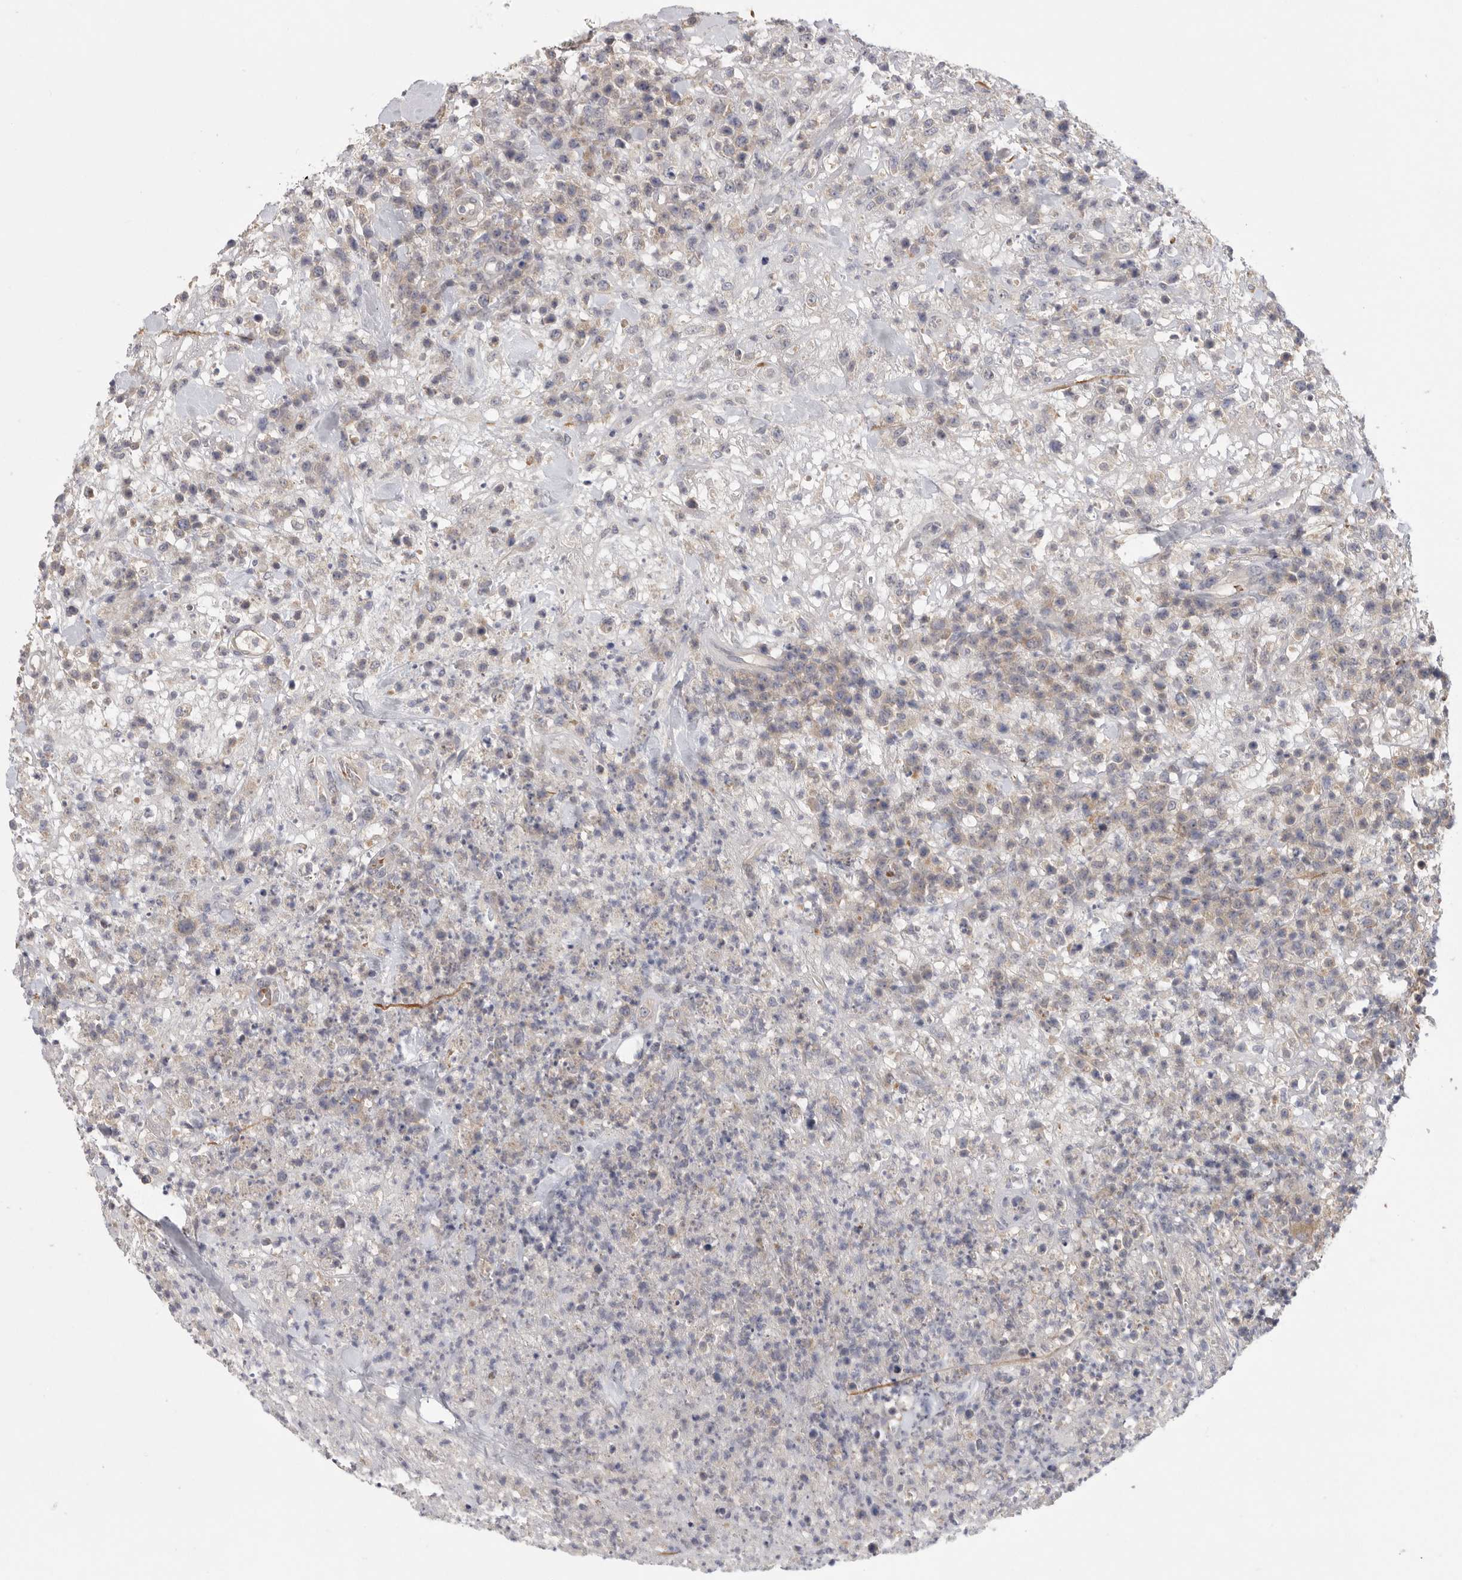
{"staining": {"intensity": "weak", "quantity": "<25%", "location": "cytoplasmic/membranous"}, "tissue": "lymphoma", "cell_type": "Tumor cells", "image_type": "cancer", "snomed": [{"axis": "morphology", "description": "Malignant lymphoma, non-Hodgkin's type, High grade"}, {"axis": "topography", "description": "Colon"}], "caption": "Immunohistochemistry of lymphoma demonstrates no staining in tumor cells. (DAB (3,3'-diaminobenzidine) immunohistochemistry (IHC) with hematoxylin counter stain).", "gene": "CFAP298", "patient": {"sex": "female", "age": 53}}